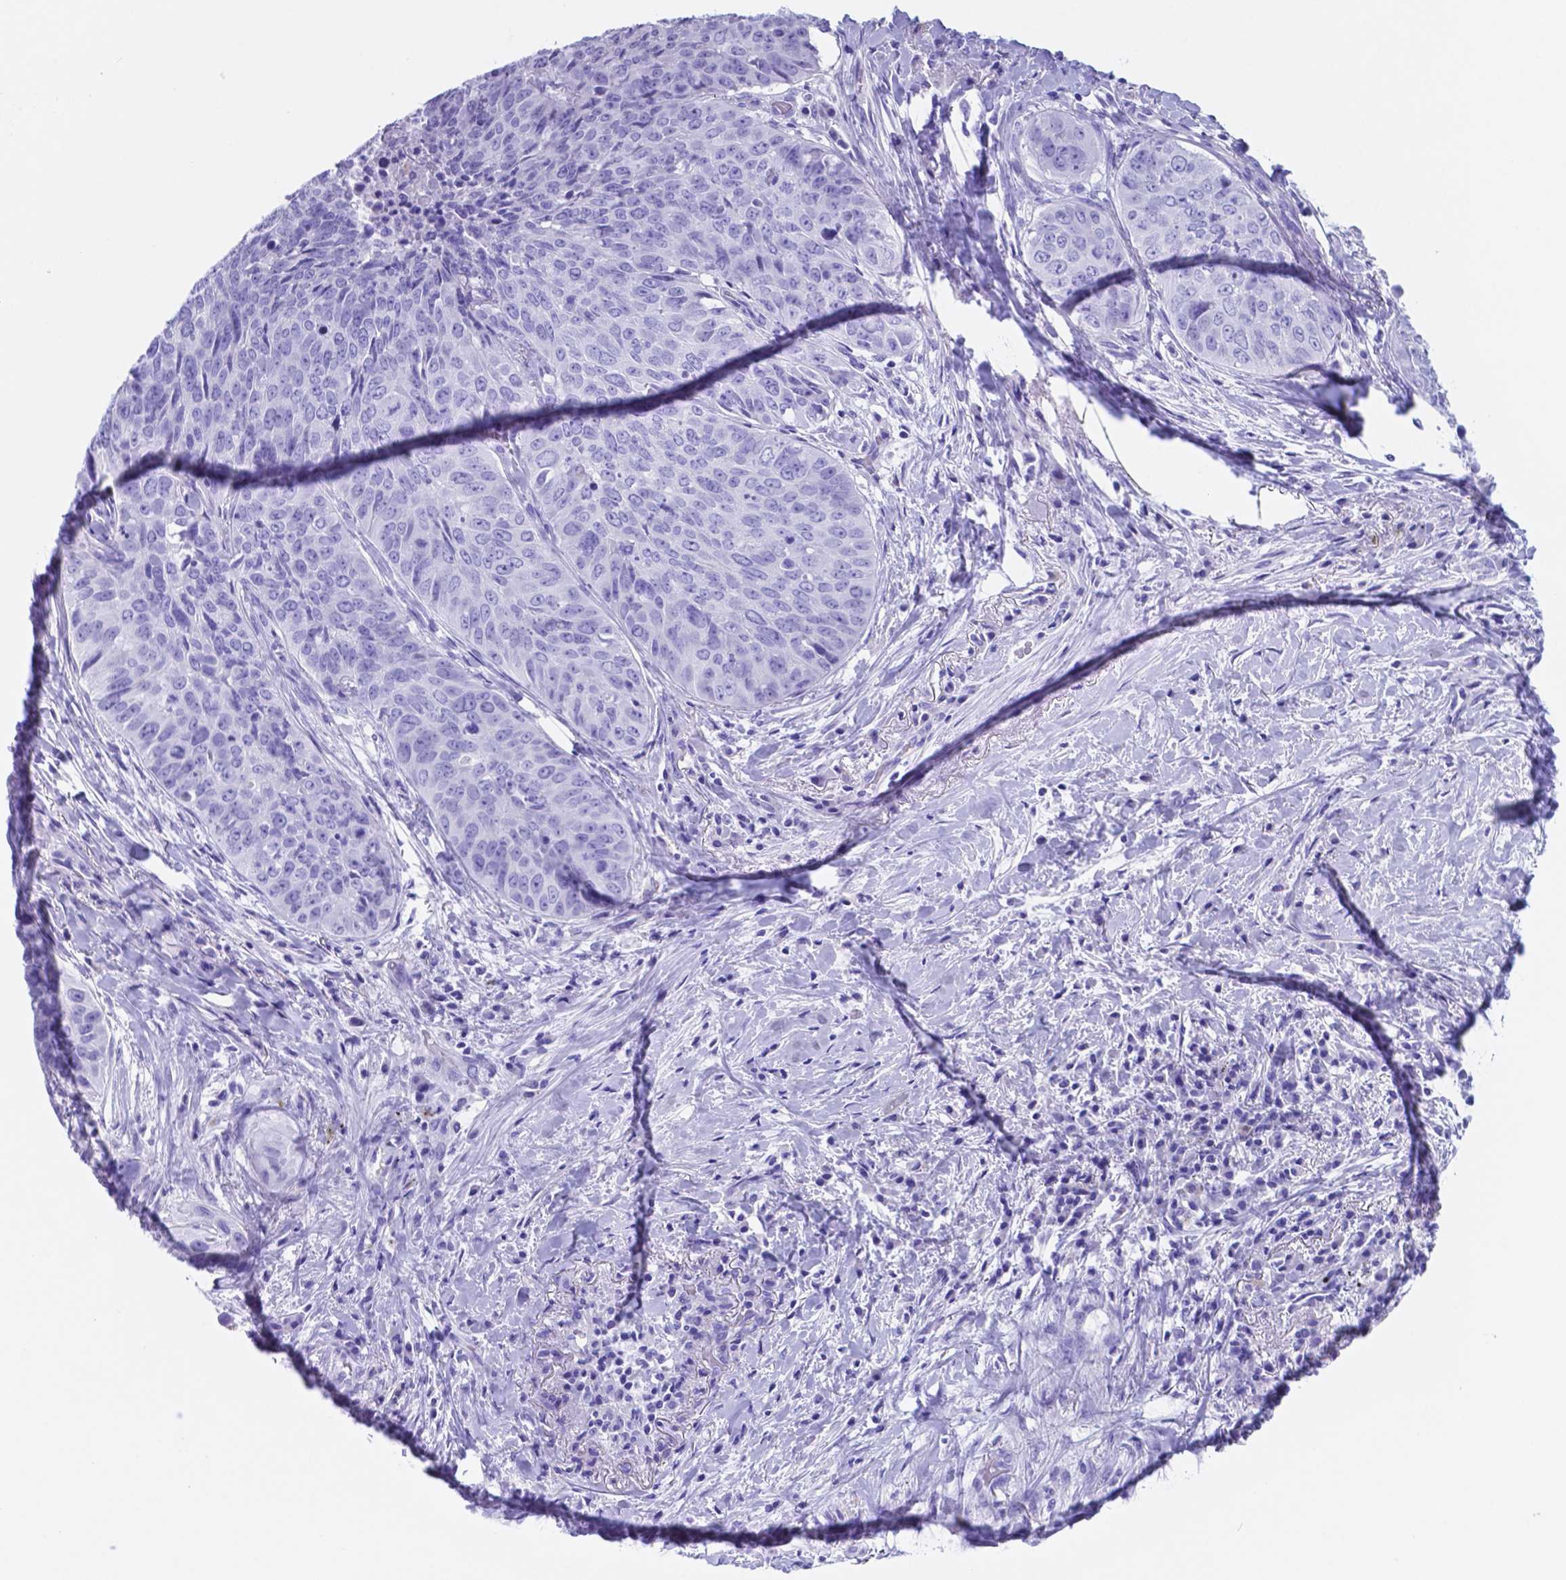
{"staining": {"intensity": "negative", "quantity": "none", "location": "none"}, "tissue": "lung cancer", "cell_type": "Tumor cells", "image_type": "cancer", "snomed": [{"axis": "morphology", "description": "Normal tissue, NOS"}, {"axis": "morphology", "description": "Squamous cell carcinoma, NOS"}, {"axis": "topography", "description": "Bronchus"}, {"axis": "topography", "description": "Lung"}], "caption": "Tumor cells are negative for brown protein staining in lung cancer (squamous cell carcinoma). (Brightfield microscopy of DAB (3,3'-diaminobenzidine) immunohistochemistry (IHC) at high magnification).", "gene": "DNAAF8", "patient": {"sex": "male", "age": 64}}